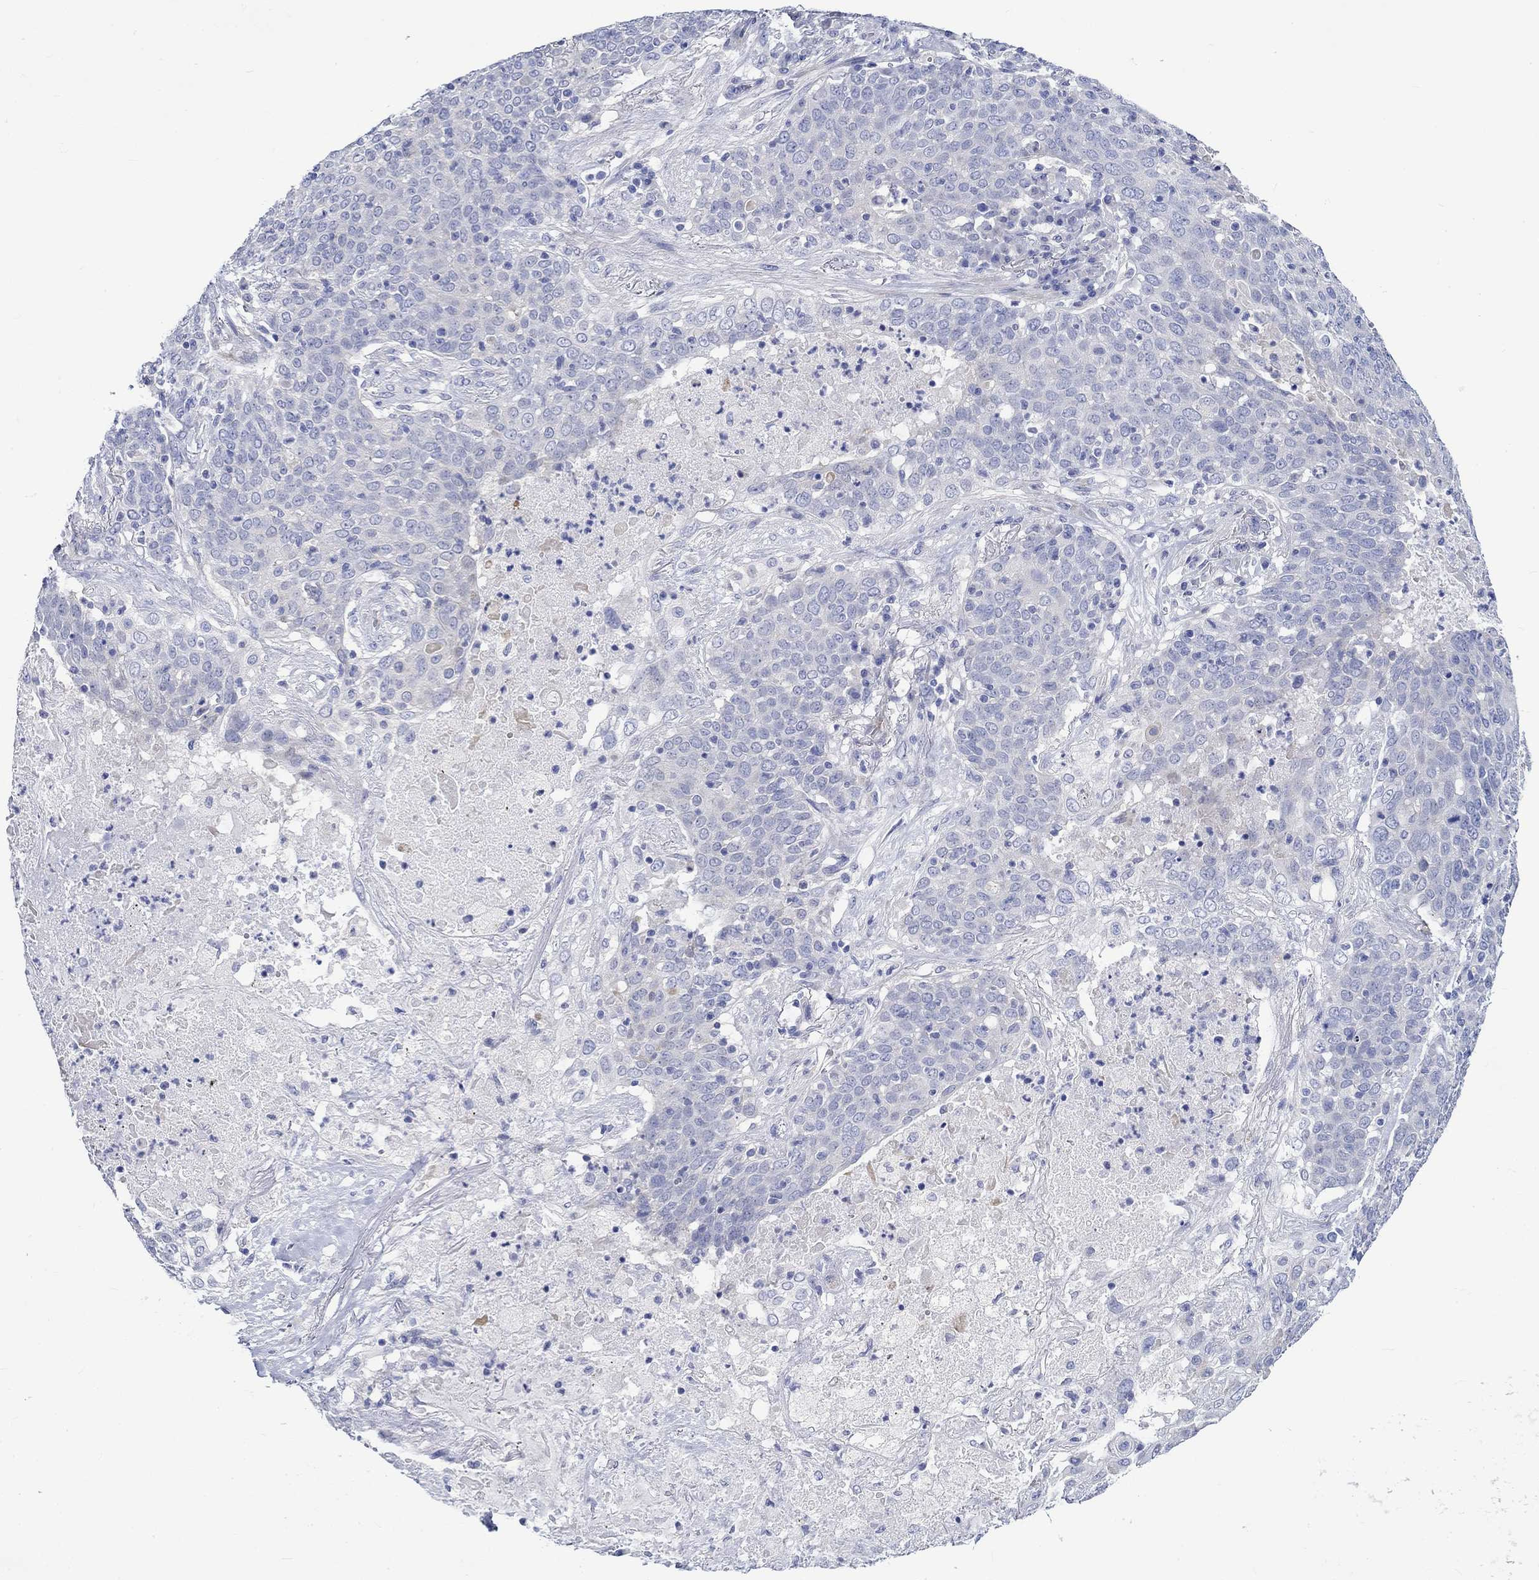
{"staining": {"intensity": "negative", "quantity": "none", "location": "none"}, "tissue": "lung cancer", "cell_type": "Tumor cells", "image_type": "cancer", "snomed": [{"axis": "morphology", "description": "Squamous cell carcinoma, NOS"}, {"axis": "topography", "description": "Lung"}], "caption": "Micrograph shows no significant protein expression in tumor cells of lung cancer. (Stains: DAB (3,3'-diaminobenzidine) immunohistochemistry (IHC) with hematoxylin counter stain, Microscopy: brightfield microscopy at high magnification).", "gene": "NRIP3", "patient": {"sex": "male", "age": 82}}